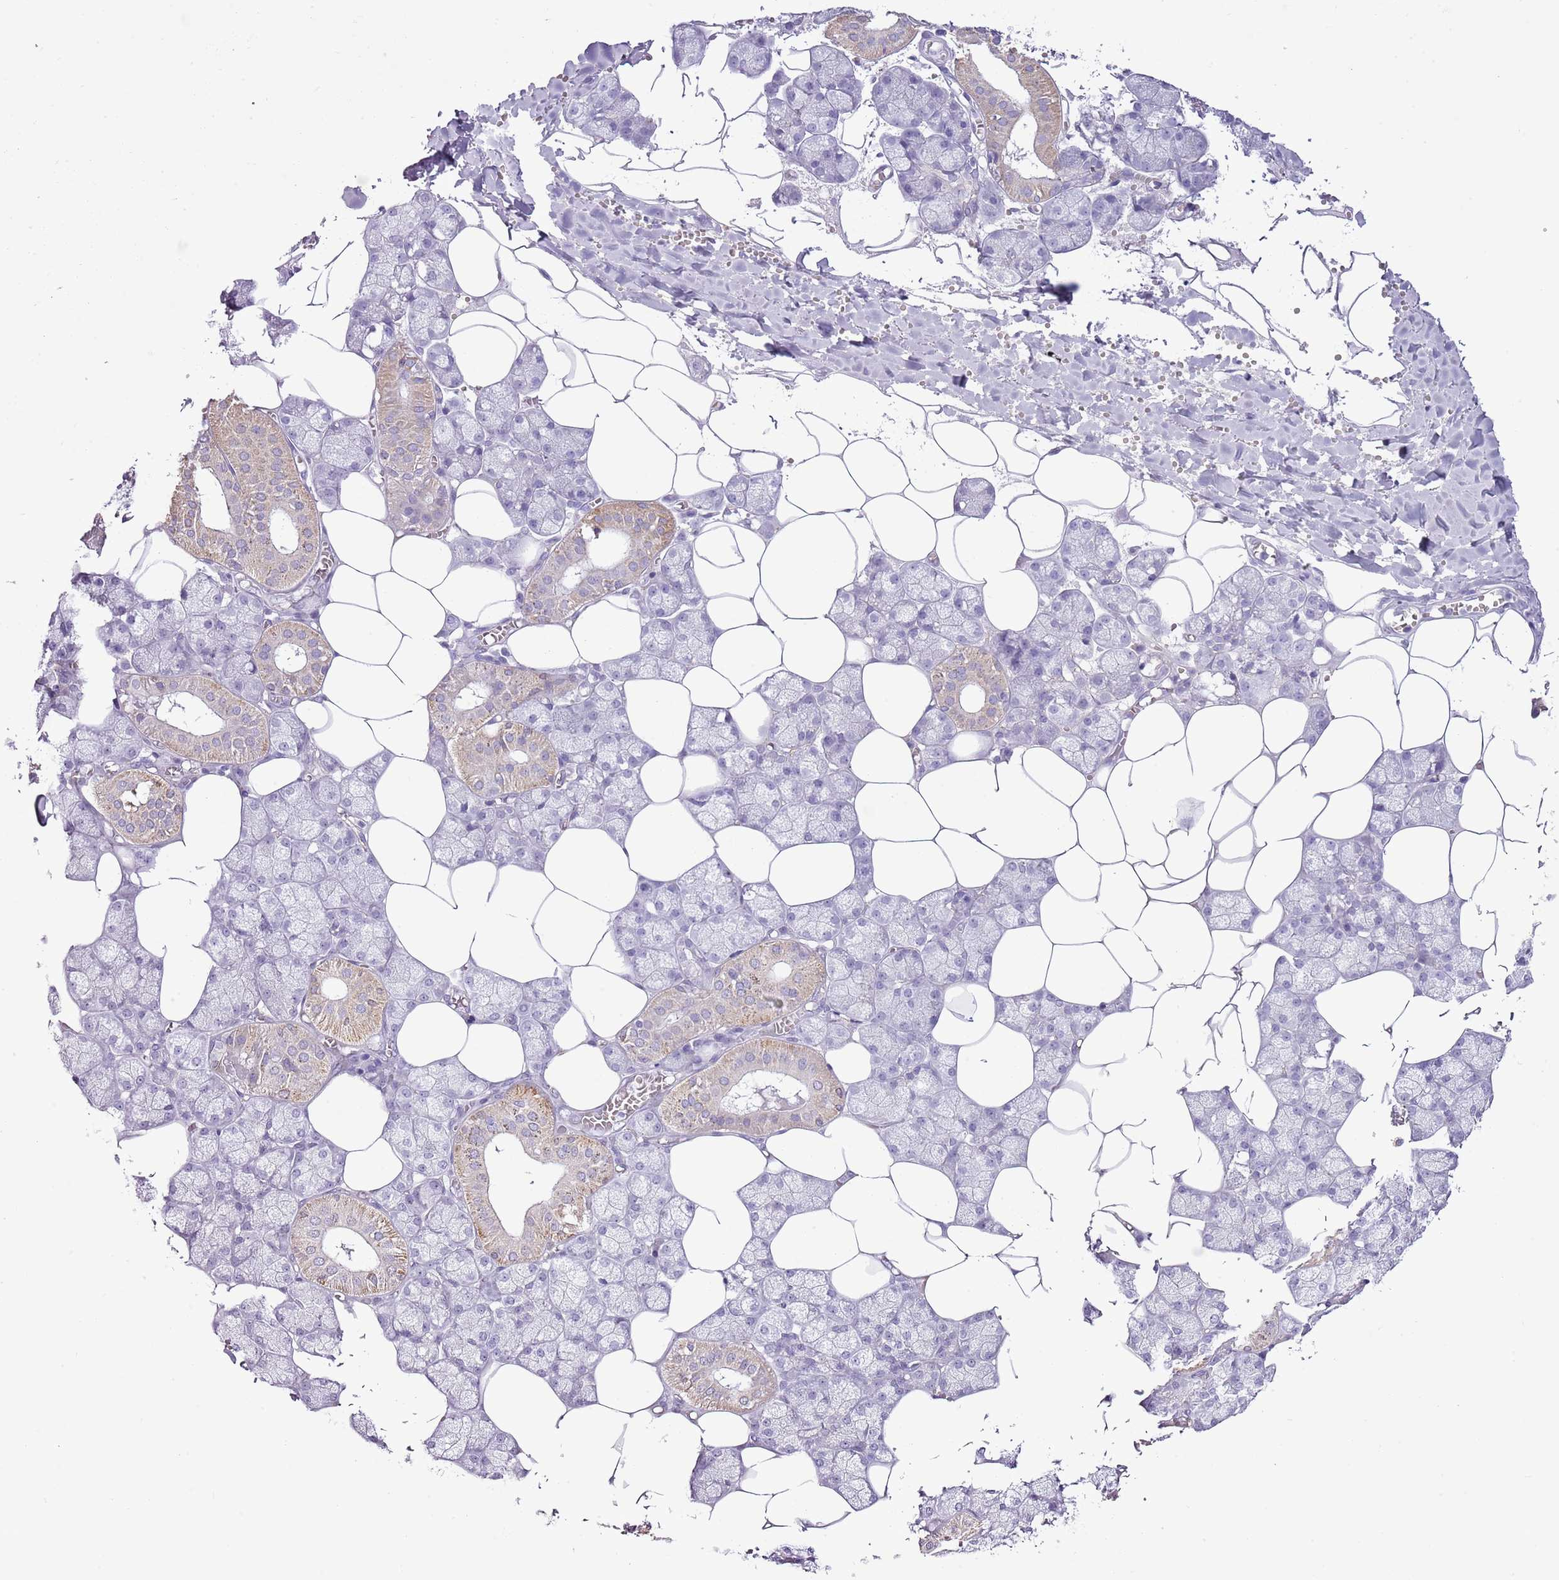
{"staining": {"intensity": "moderate", "quantity": "<25%", "location": "cytoplasmic/membranous"}, "tissue": "salivary gland", "cell_type": "Glandular cells", "image_type": "normal", "snomed": [{"axis": "morphology", "description": "Normal tissue, NOS"}, {"axis": "topography", "description": "Salivary gland"}], "caption": "Brown immunohistochemical staining in normal salivary gland exhibits moderate cytoplasmic/membranous positivity in approximately <25% of glandular cells. The protein of interest is stained brown, and the nuclei are stained in blue (DAB IHC with brightfield microscopy, high magnification).", "gene": "SLC23A1", "patient": {"sex": "male", "age": 62}}